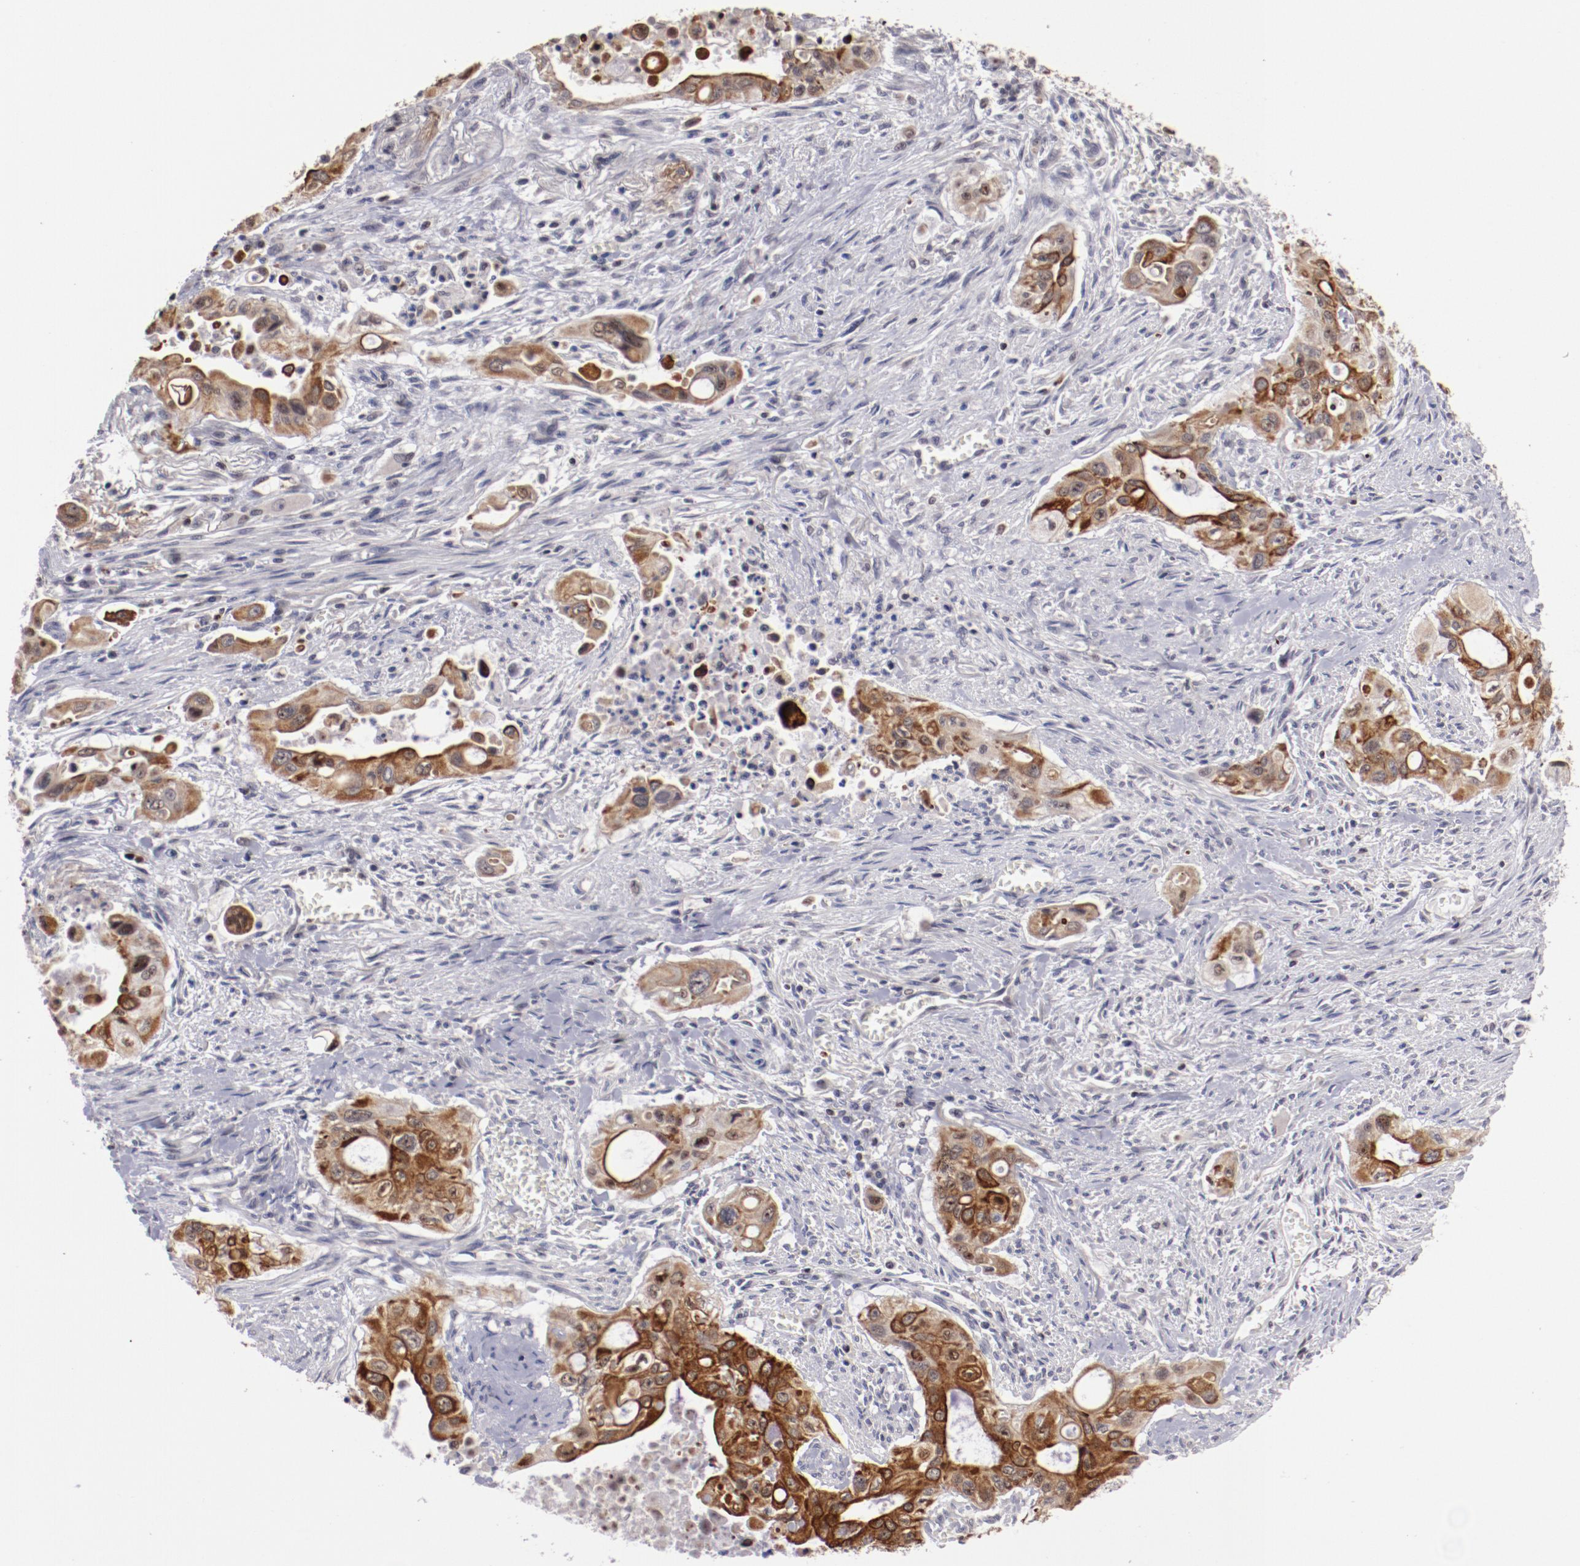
{"staining": {"intensity": "moderate", "quantity": ">75%", "location": "cytoplasmic/membranous,nuclear"}, "tissue": "pancreatic cancer", "cell_type": "Tumor cells", "image_type": "cancer", "snomed": [{"axis": "morphology", "description": "Adenocarcinoma, NOS"}, {"axis": "topography", "description": "Pancreas"}], "caption": "Immunohistochemical staining of human adenocarcinoma (pancreatic) exhibits medium levels of moderate cytoplasmic/membranous and nuclear protein expression in approximately >75% of tumor cells.", "gene": "DDX24", "patient": {"sex": "male", "age": 77}}